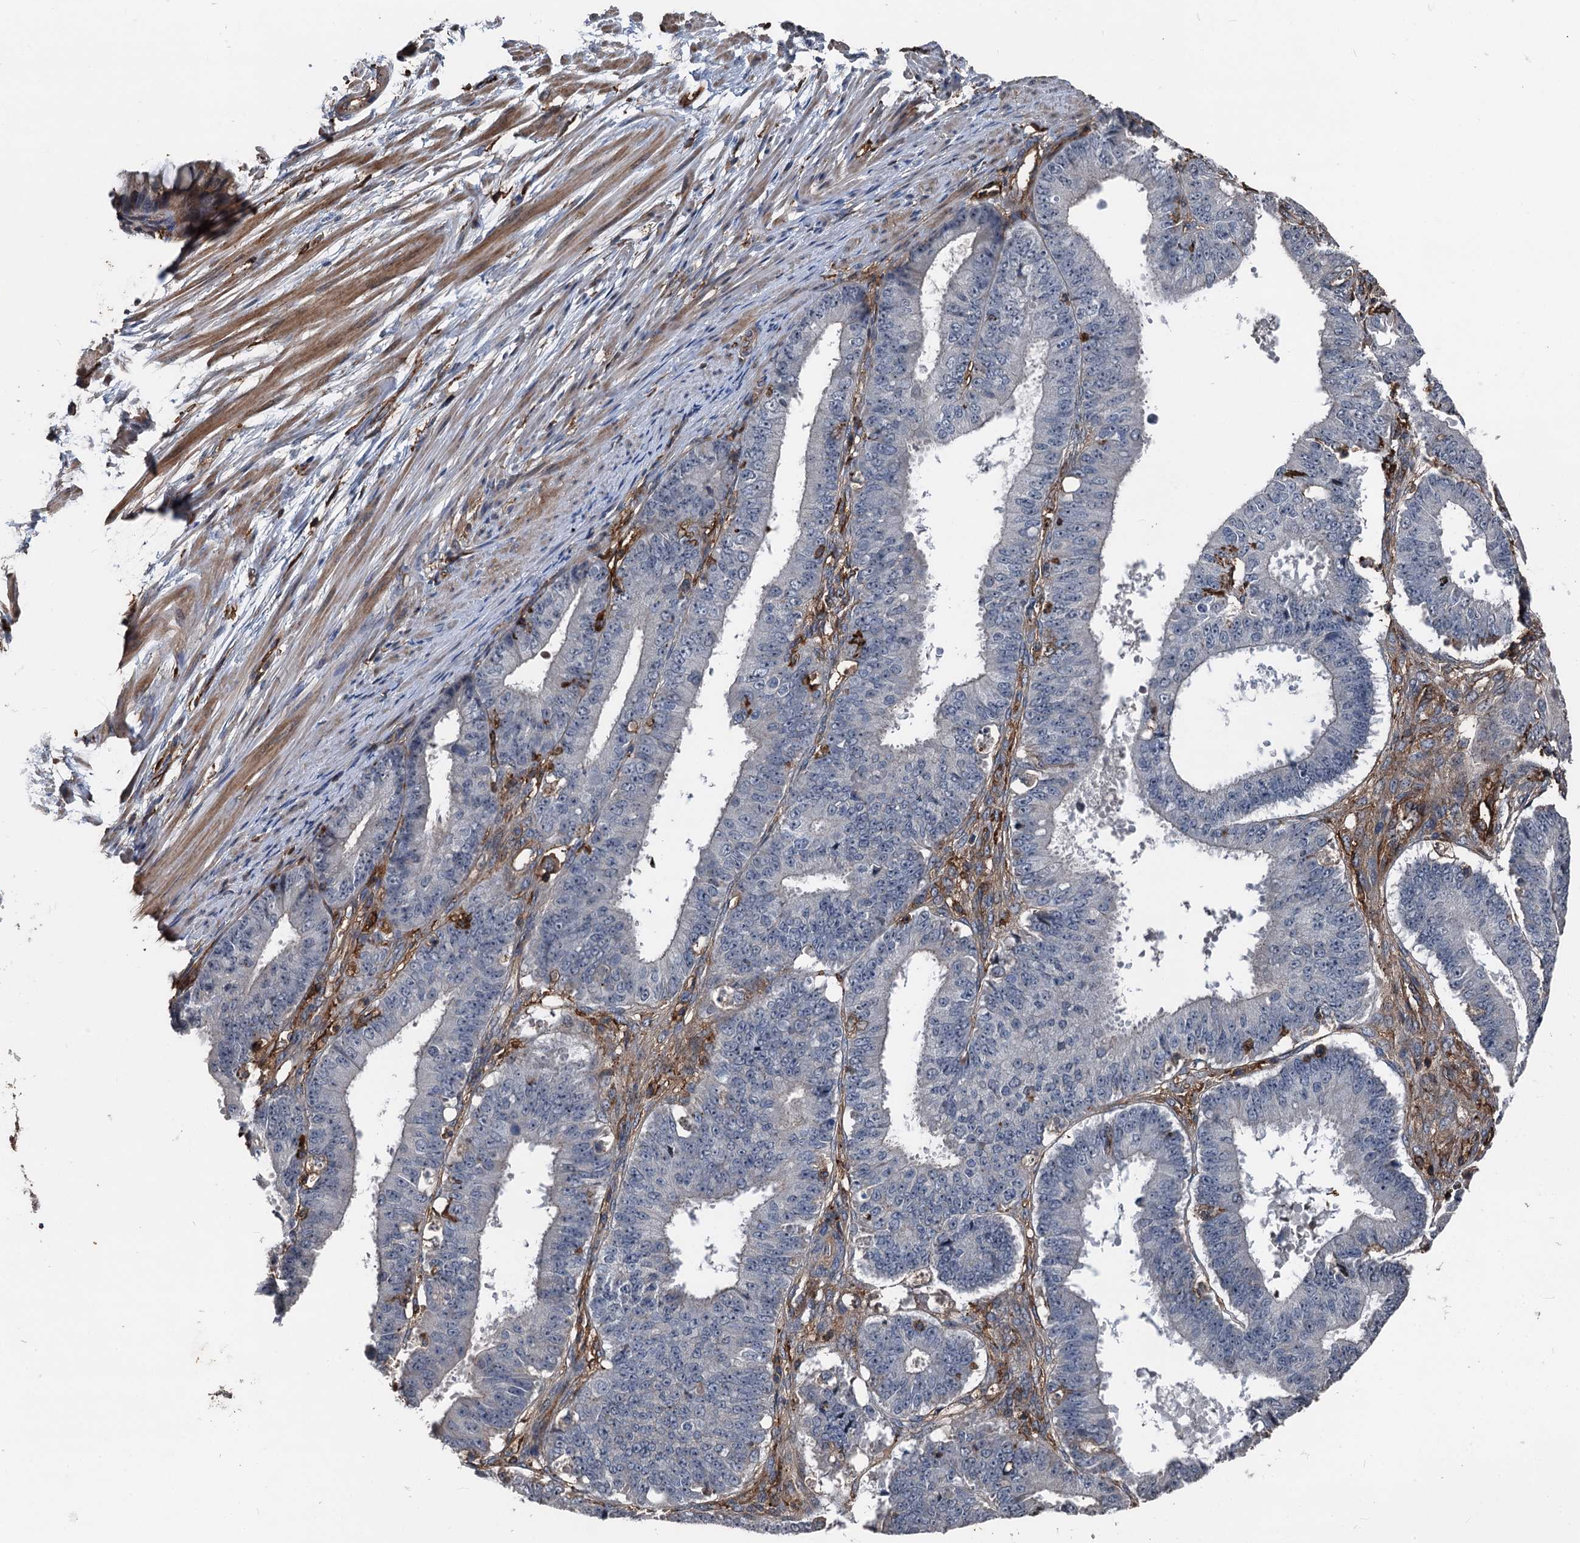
{"staining": {"intensity": "negative", "quantity": "none", "location": "none"}, "tissue": "ovarian cancer", "cell_type": "Tumor cells", "image_type": "cancer", "snomed": [{"axis": "morphology", "description": "Carcinoma, endometroid"}, {"axis": "topography", "description": "Appendix"}, {"axis": "topography", "description": "Ovary"}], "caption": "Immunohistochemistry of human endometroid carcinoma (ovarian) reveals no positivity in tumor cells. (DAB (3,3'-diaminobenzidine) IHC, high magnification).", "gene": "PLEKHO2", "patient": {"sex": "female", "age": 42}}